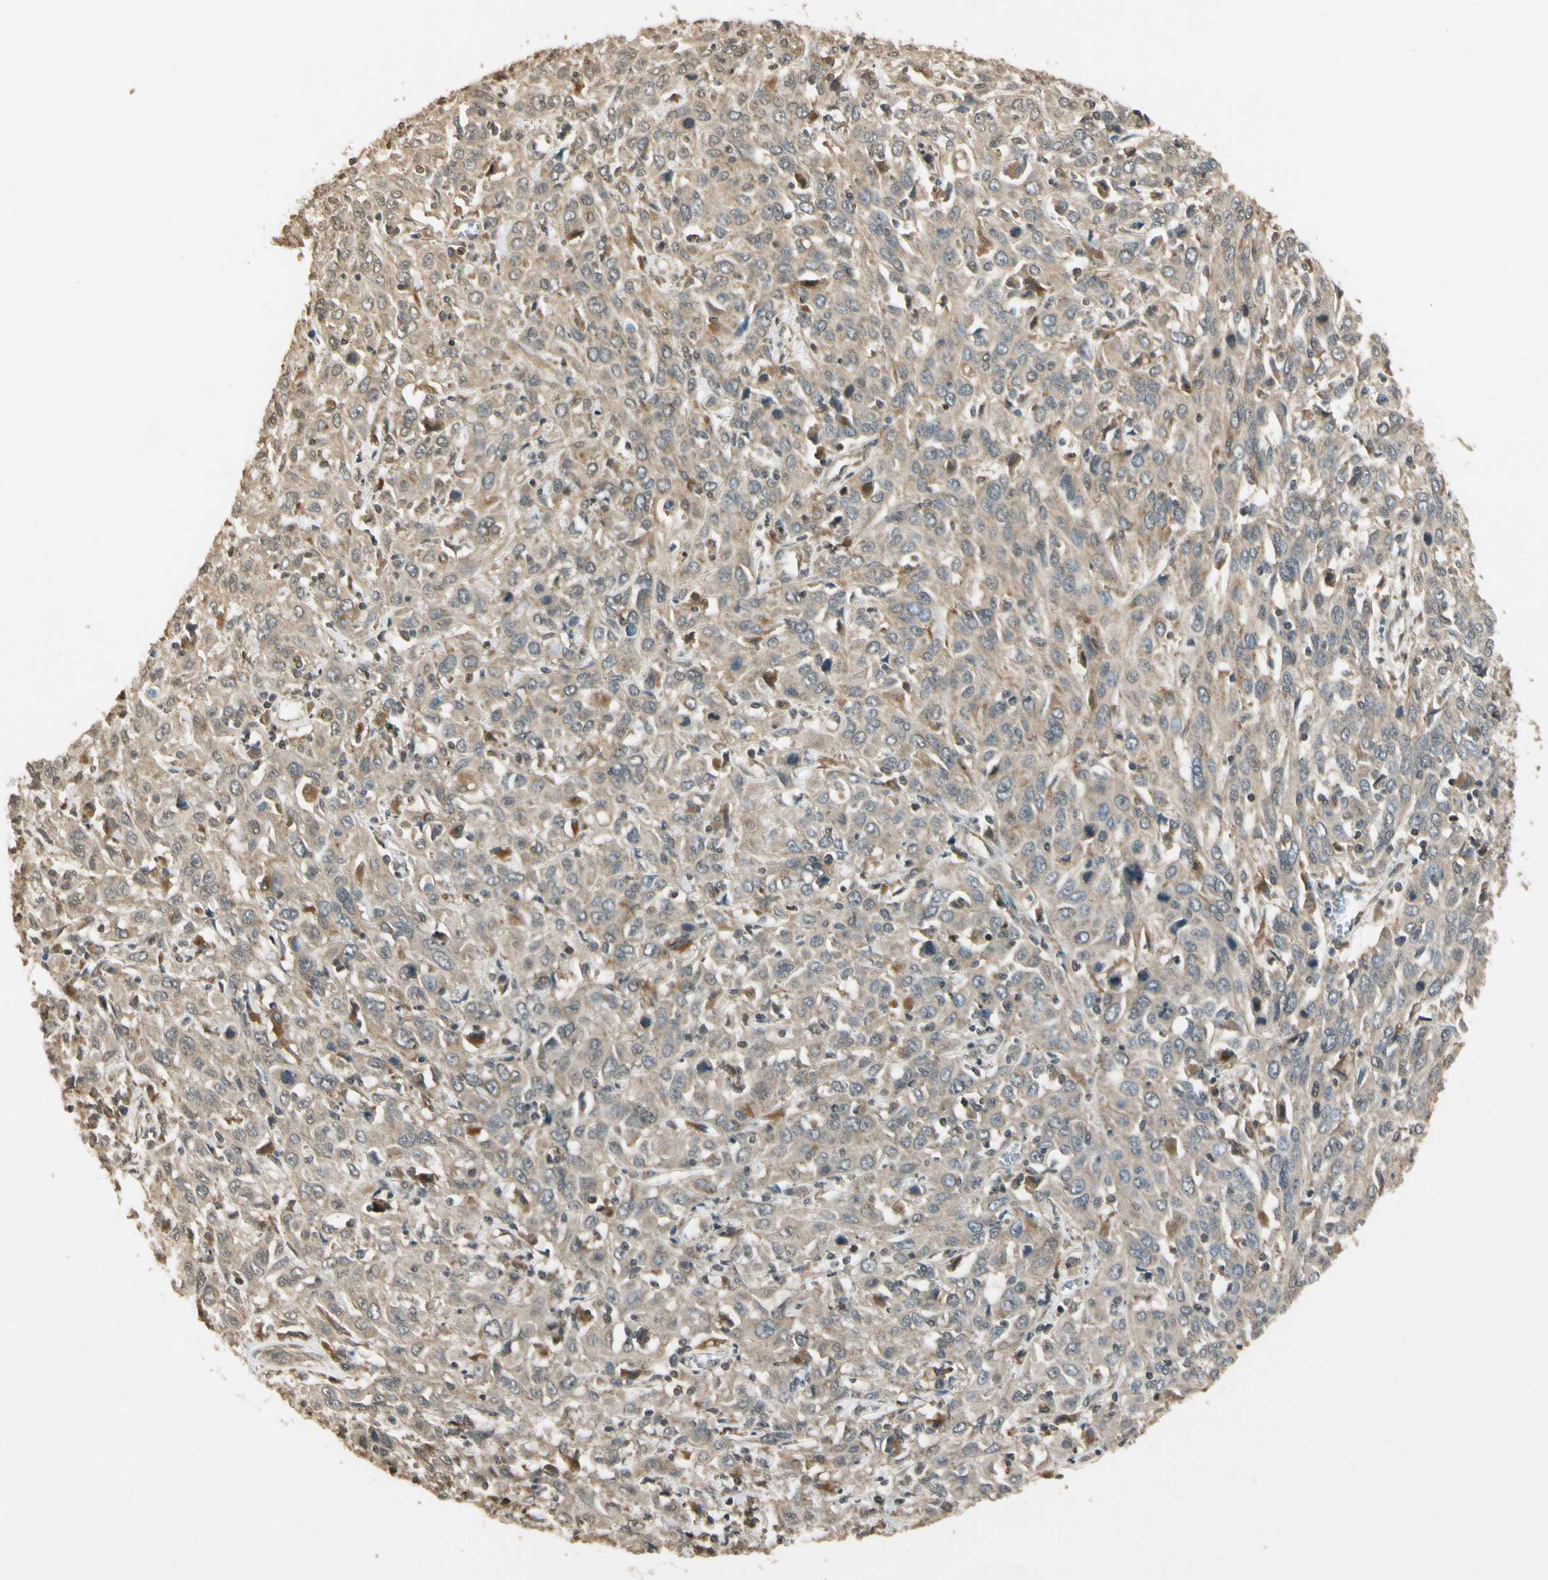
{"staining": {"intensity": "weak", "quantity": ">75%", "location": "cytoplasmic/membranous"}, "tissue": "cervical cancer", "cell_type": "Tumor cells", "image_type": "cancer", "snomed": [{"axis": "morphology", "description": "Squamous cell carcinoma, NOS"}, {"axis": "topography", "description": "Cervix"}], "caption": "Cervical cancer (squamous cell carcinoma) was stained to show a protein in brown. There is low levels of weak cytoplasmic/membranous expression in about >75% of tumor cells.", "gene": "LAMTOR1", "patient": {"sex": "female", "age": 46}}